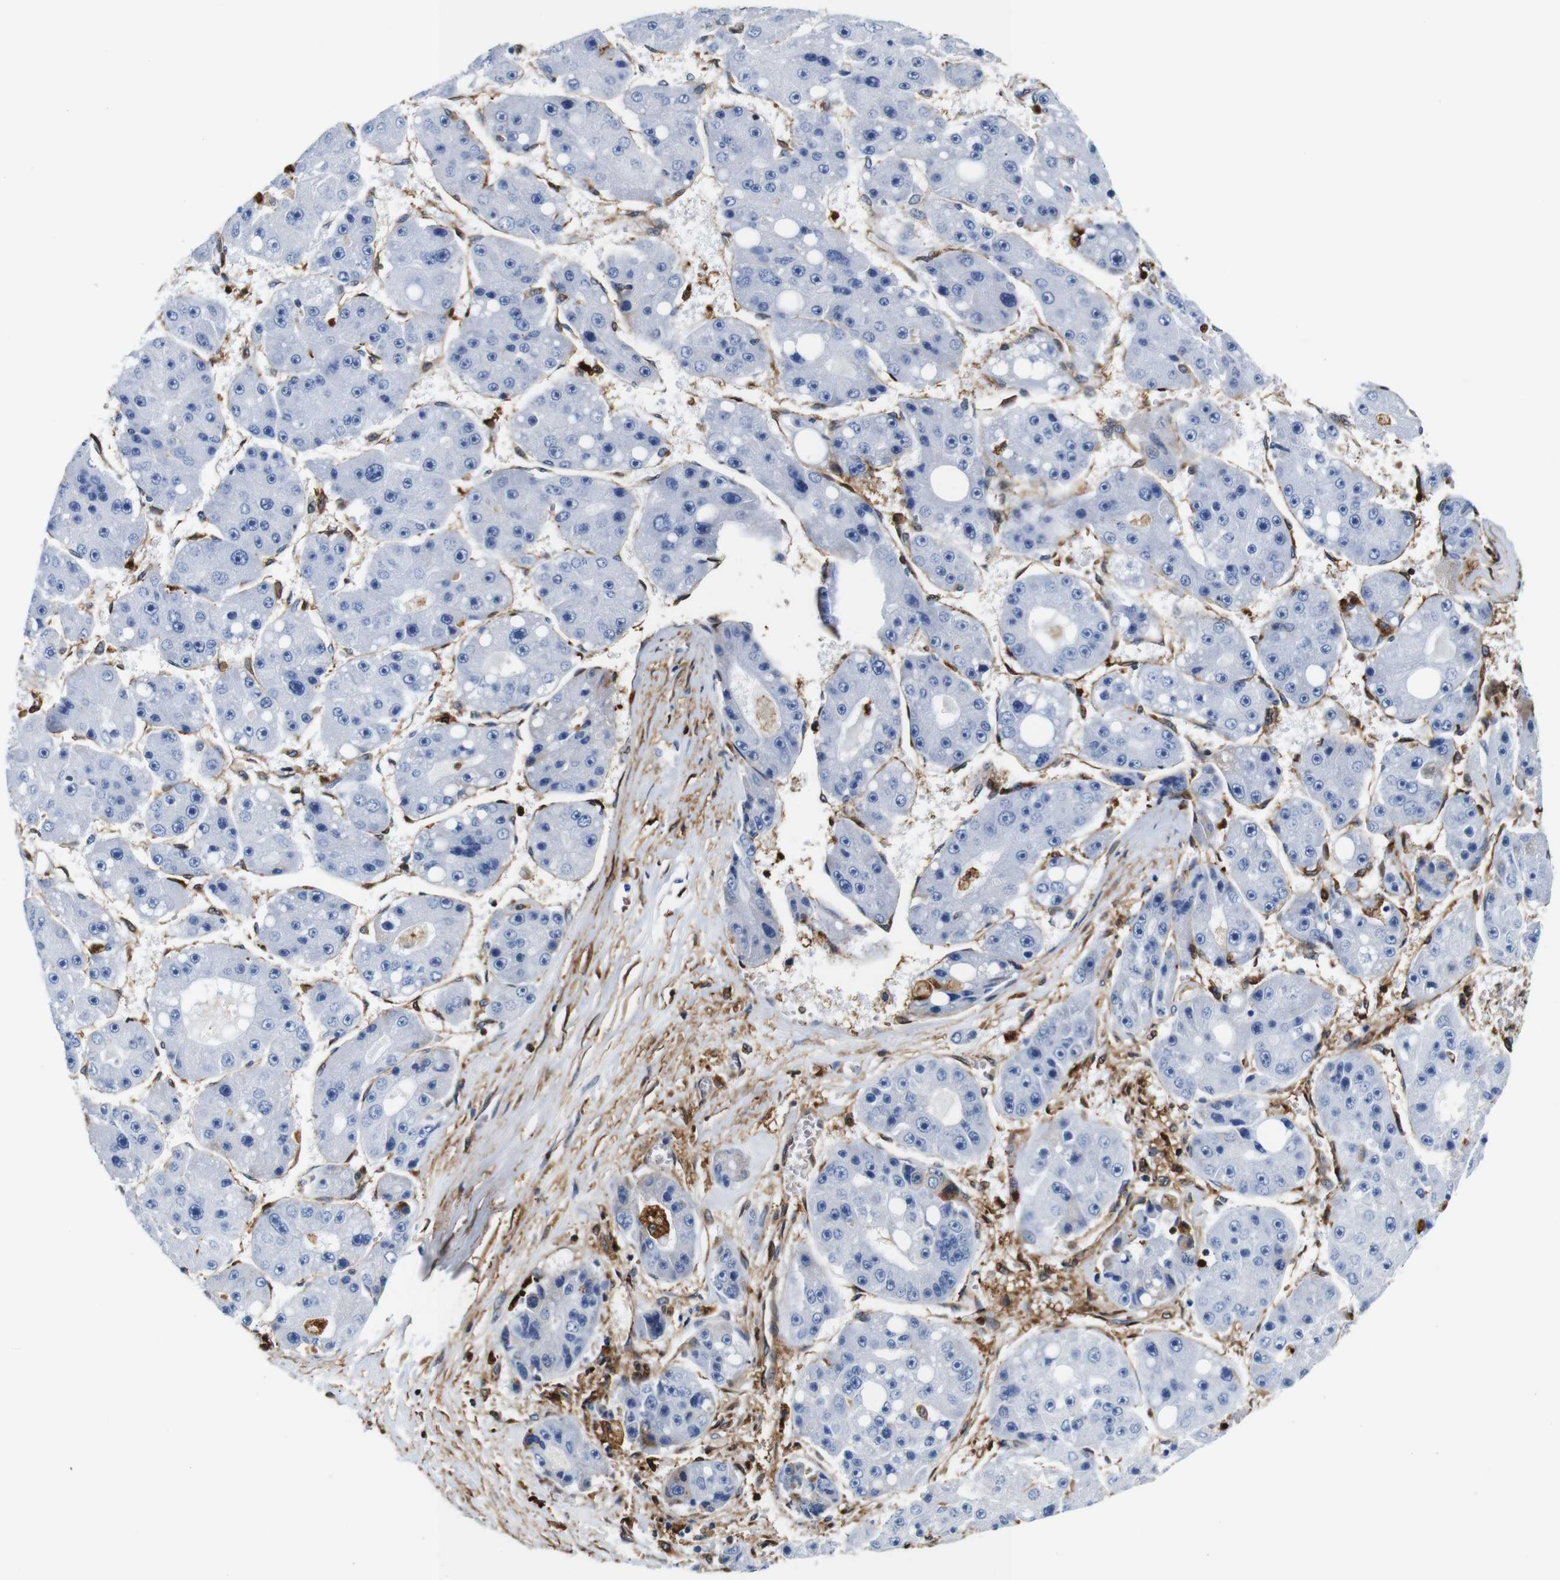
{"staining": {"intensity": "negative", "quantity": "none", "location": "none"}, "tissue": "liver cancer", "cell_type": "Tumor cells", "image_type": "cancer", "snomed": [{"axis": "morphology", "description": "Carcinoma, Hepatocellular, NOS"}, {"axis": "topography", "description": "Liver"}], "caption": "A photomicrograph of human liver cancer (hepatocellular carcinoma) is negative for staining in tumor cells. Brightfield microscopy of immunohistochemistry stained with DAB (brown) and hematoxylin (blue), captured at high magnification.", "gene": "ANXA1", "patient": {"sex": "female", "age": 61}}